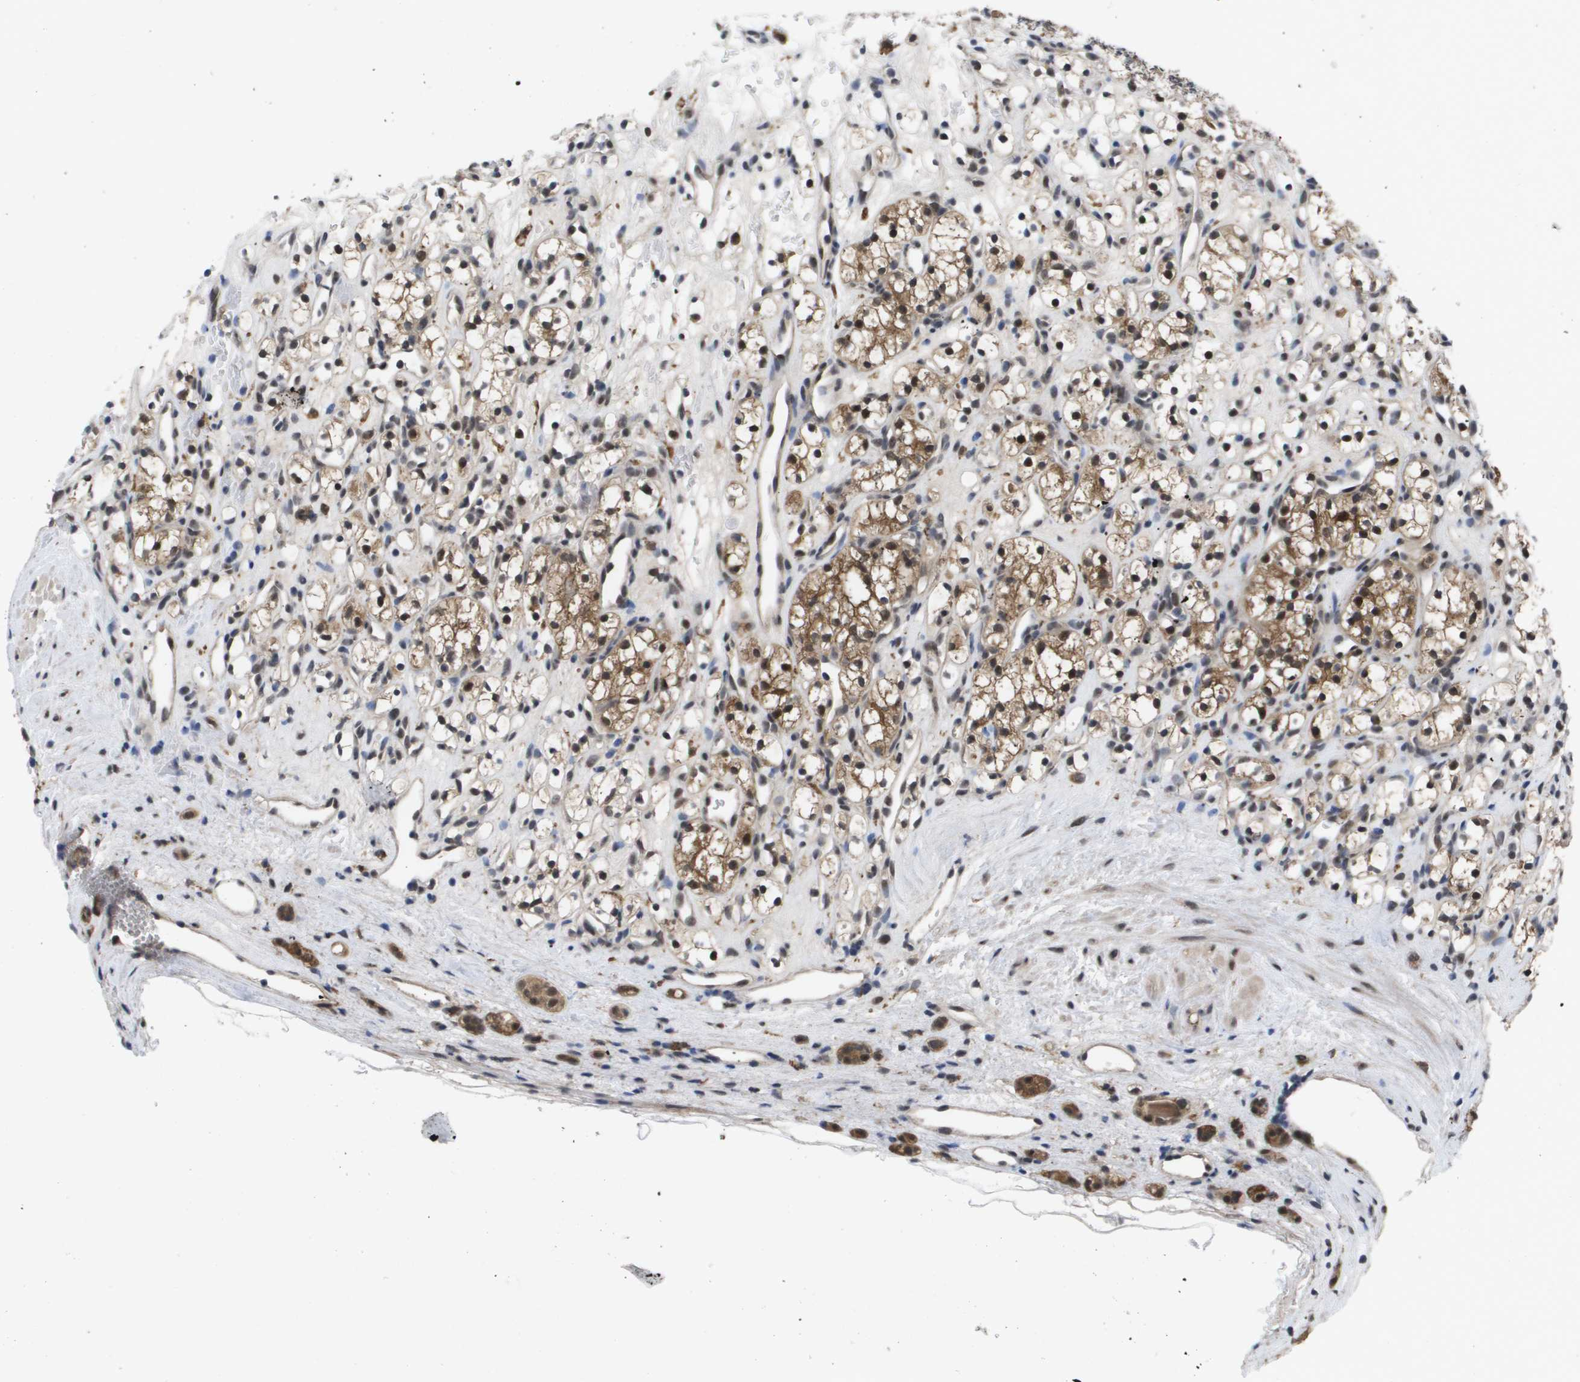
{"staining": {"intensity": "moderate", "quantity": "<25%", "location": "cytoplasmic/membranous,nuclear"}, "tissue": "renal cancer", "cell_type": "Tumor cells", "image_type": "cancer", "snomed": [{"axis": "morphology", "description": "Adenocarcinoma, NOS"}, {"axis": "topography", "description": "Kidney"}], "caption": "Immunohistochemistry (IHC) photomicrograph of neoplastic tissue: human renal cancer stained using IHC displays low levels of moderate protein expression localized specifically in the cytoplasmic/membranous and nuclear of tumor cells, appearing as a cytoplasmic/membranous and nuclear brown color.", "gene": "AMBRA1", "patient": {"sex": "female", "age": 60}}